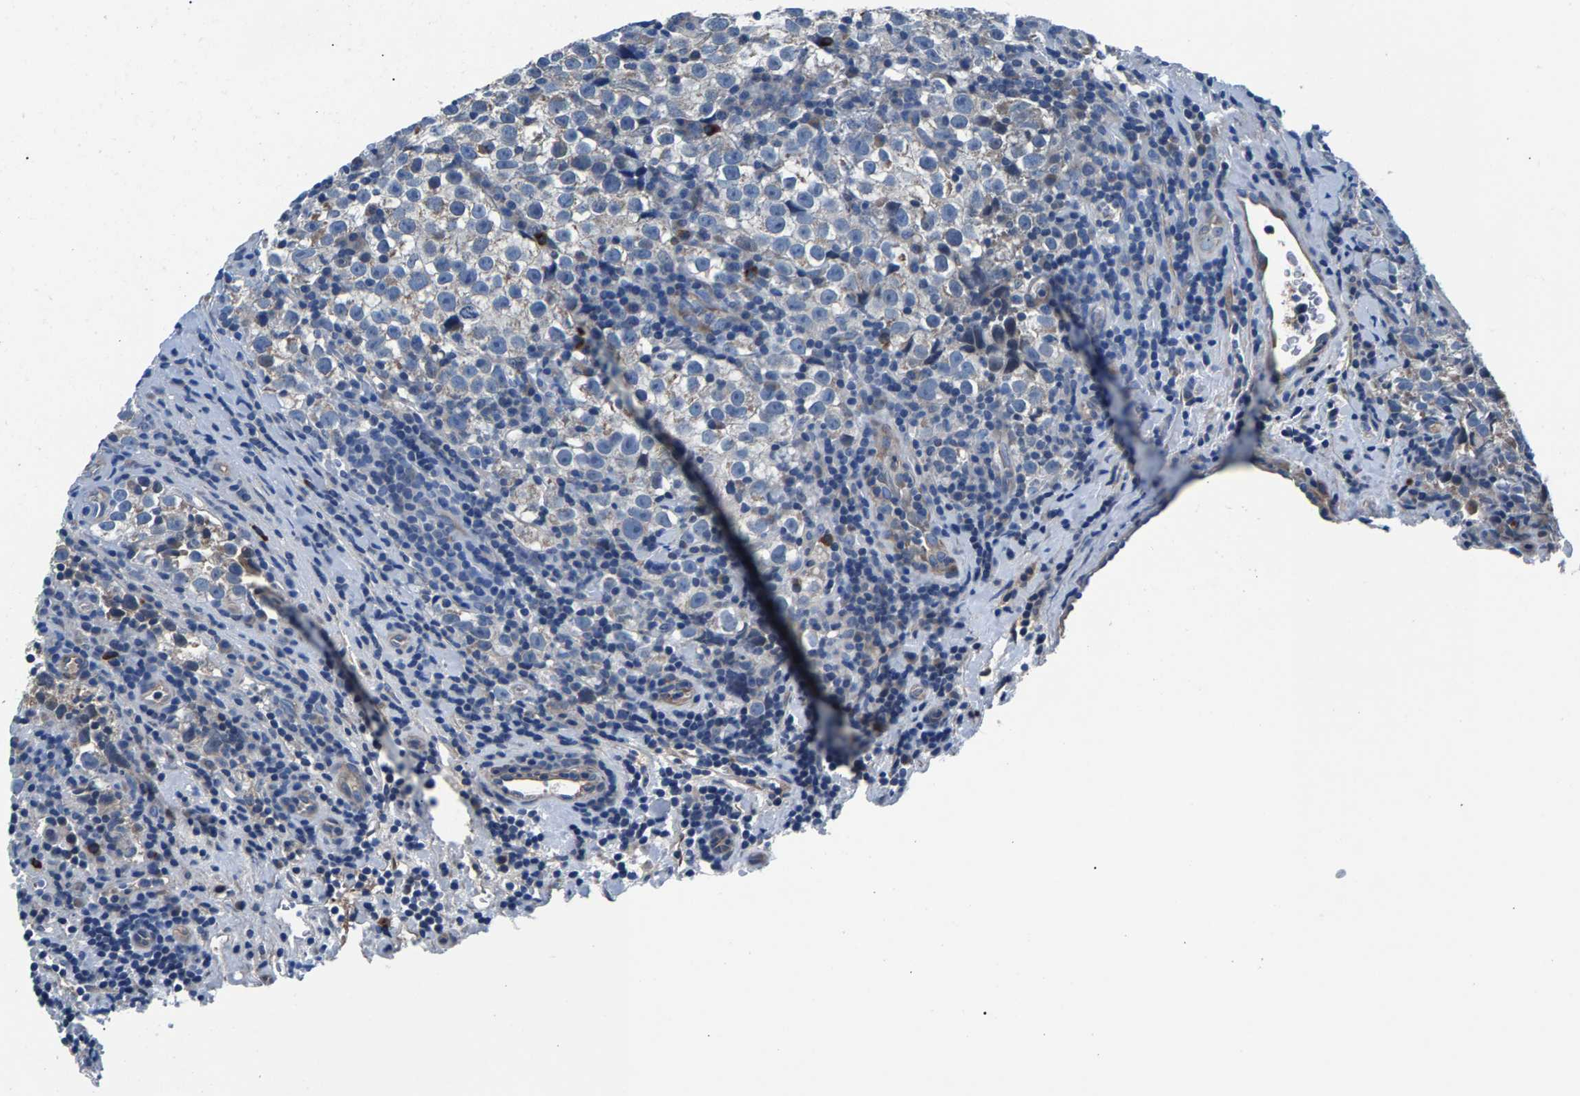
{"staining": {"intensity": "weak", "quantity": ">75%", "location": "cytoplasmic/membranous"}, "tissue": "testis cancer", "cell_type": "Tumor cells", "image_type": "cancer", "snomed": [{"axis": "morphology", "description": "Normal tissue, NOS"}, {"axis": "morphology", "description": "Seminoma, NOS"}, {"axis": "topography", "description": "Testis"}], "caption": "Immunohistochemistry of human testis seminoma demonstrates low levels of weak cytoplasmic/membranous positivity in about >75% of tumor cells.", "gene": "CDRT4", "patient": {"sex": "male", "age": 43}}